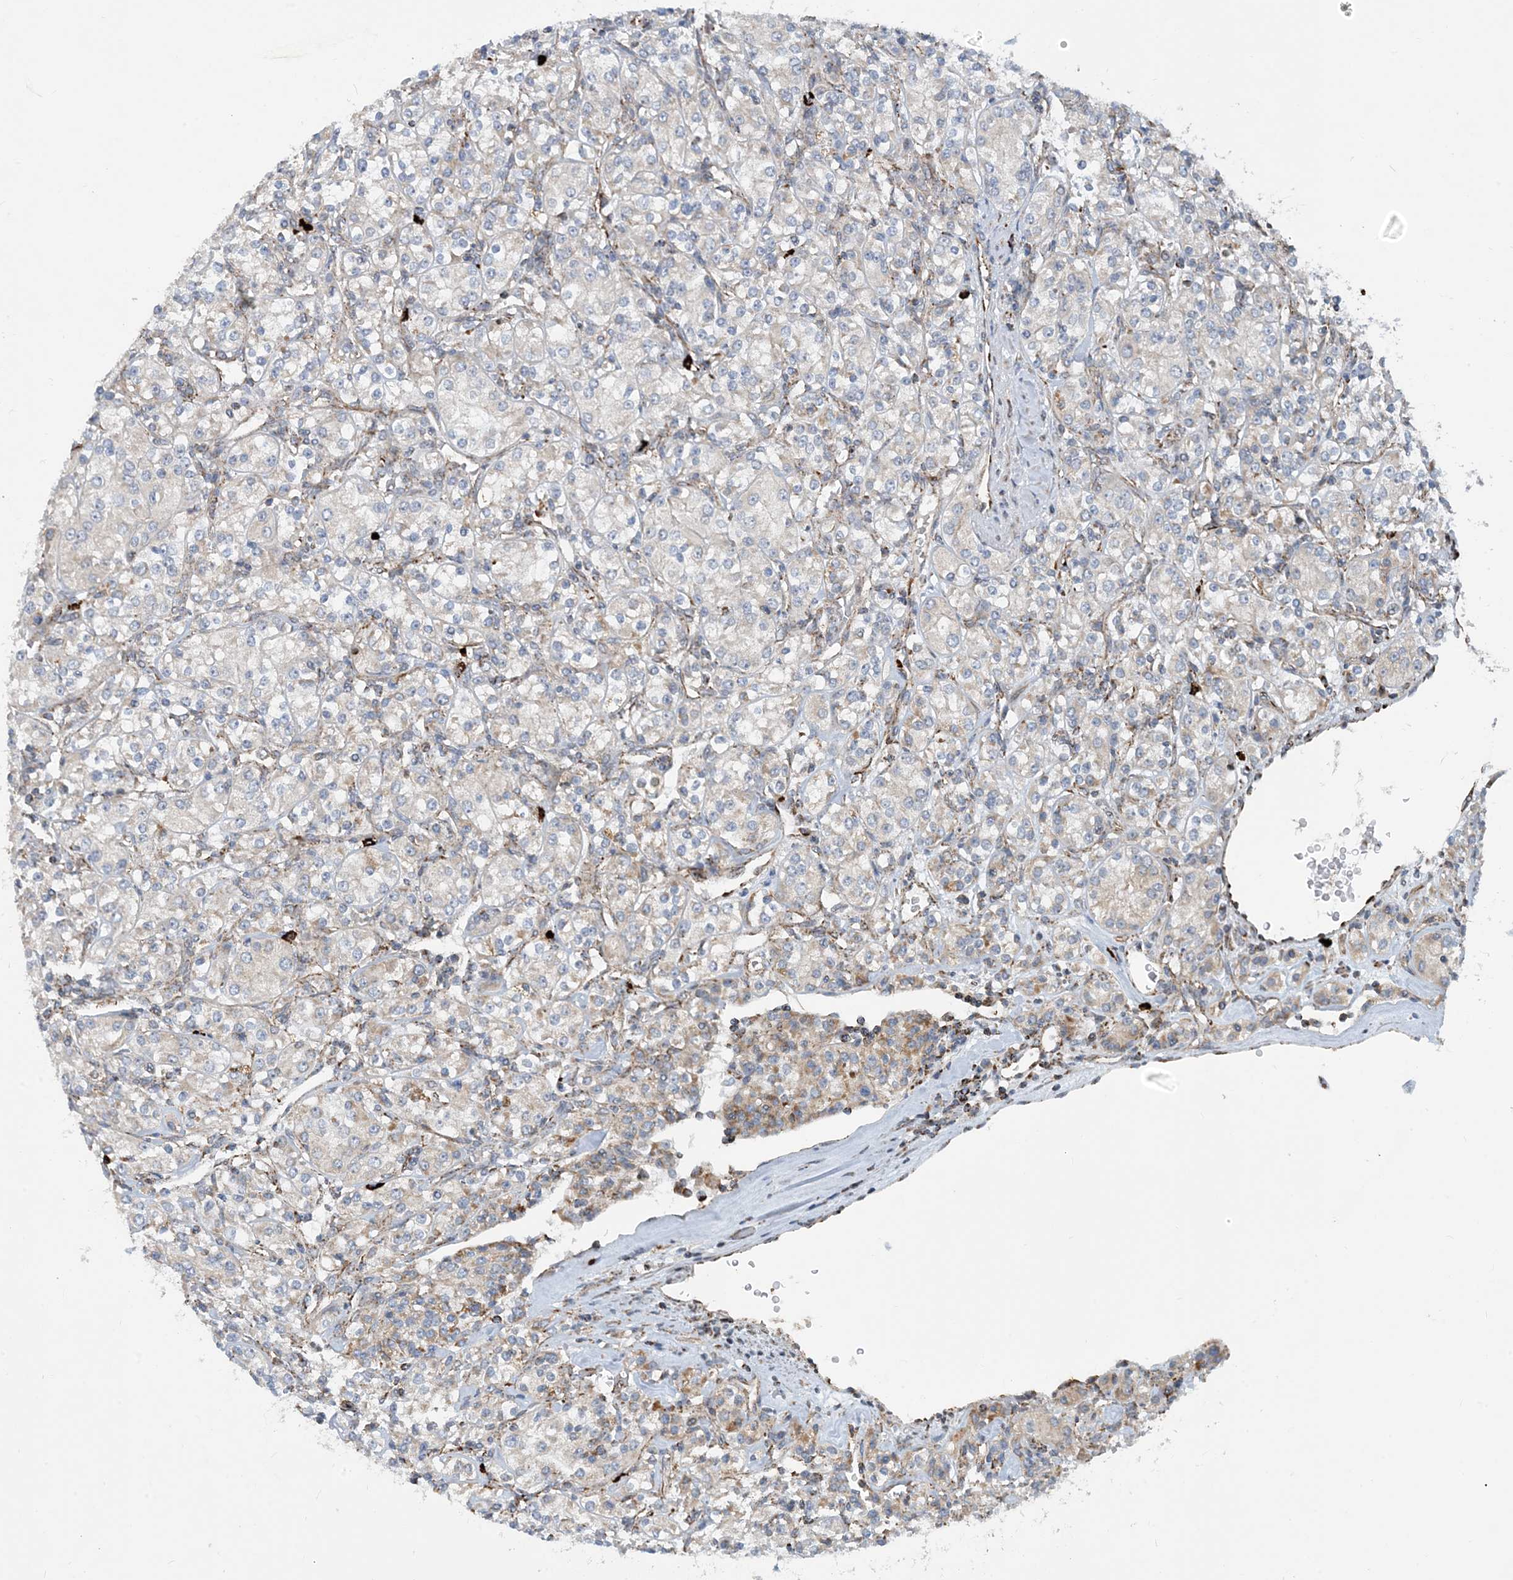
{"staining": {"intensity": "weak", "quantity": "<25%", "location": "cytoplasmic/membranous"}, "tissue": "renal cancer", "cell_type": "Tumor cells", "image_type": "cancer", "snomed": [{"axis": "morphology", "description": "Adenocarcinoma, NOS"}, {"axis": "topography", "description": "Kidney"}], "caption": "Immunohistochemistry (IHC) of human renal cancer (adenocarcinoma) demonstrates no expression in tumor cells. The staining is performed using DAB (3,3'-diaminobenzidine) brown chromogen with nuclei counter-stained in using hematoxylin.", "gene": "PCDHGA1", "patient": {"sex": "male", "age": 77}}